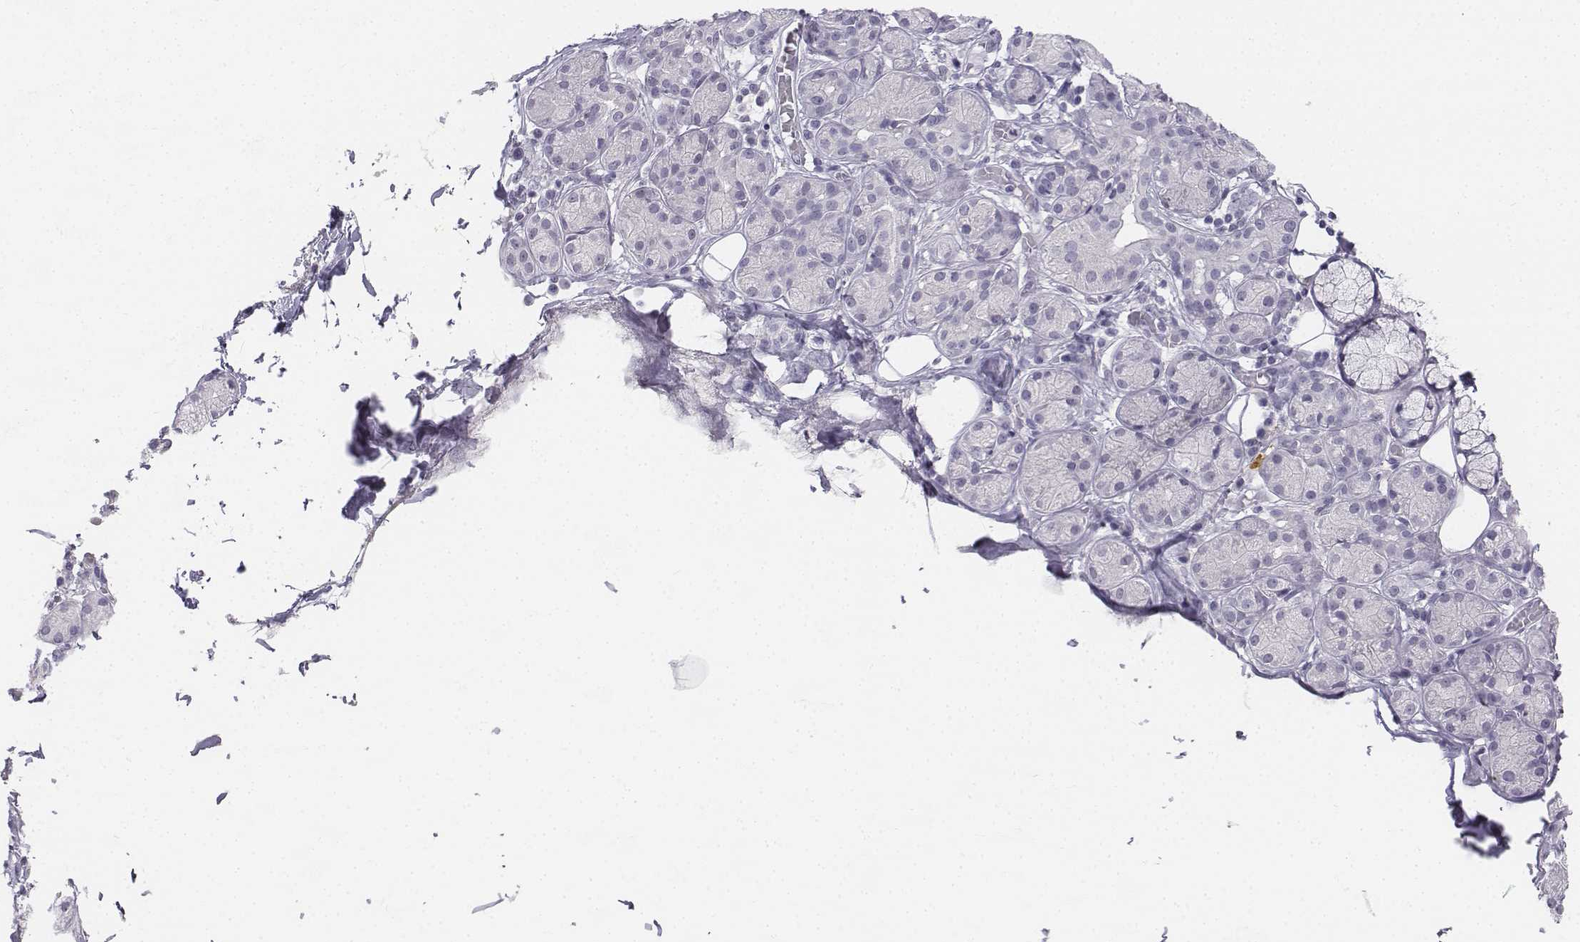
{"staining": {"intensity": "negative", "quantity": "none", "location": "none"}, "tissue": "salivary gland", "cell_type": "Glandular cells", "image_type": "normal", "snomed": [{"axis": "morphology", "description": "Normal tissue, NOS"}, {"axis": "topography", "description": "Salivary gland"}, {"axis": "topography", "description": "Peripheral nerve tissue"}], "caption": "Immunohistochemistry (IHC) photomicrograph of unremarkable salivary gland: salivary gland stained with DAB (3,3'-diaminobenzidine) shows no significant protein expression in glandular cells.", "gene": "UCN2", "patient": {"sex": "male", "age": 71}}